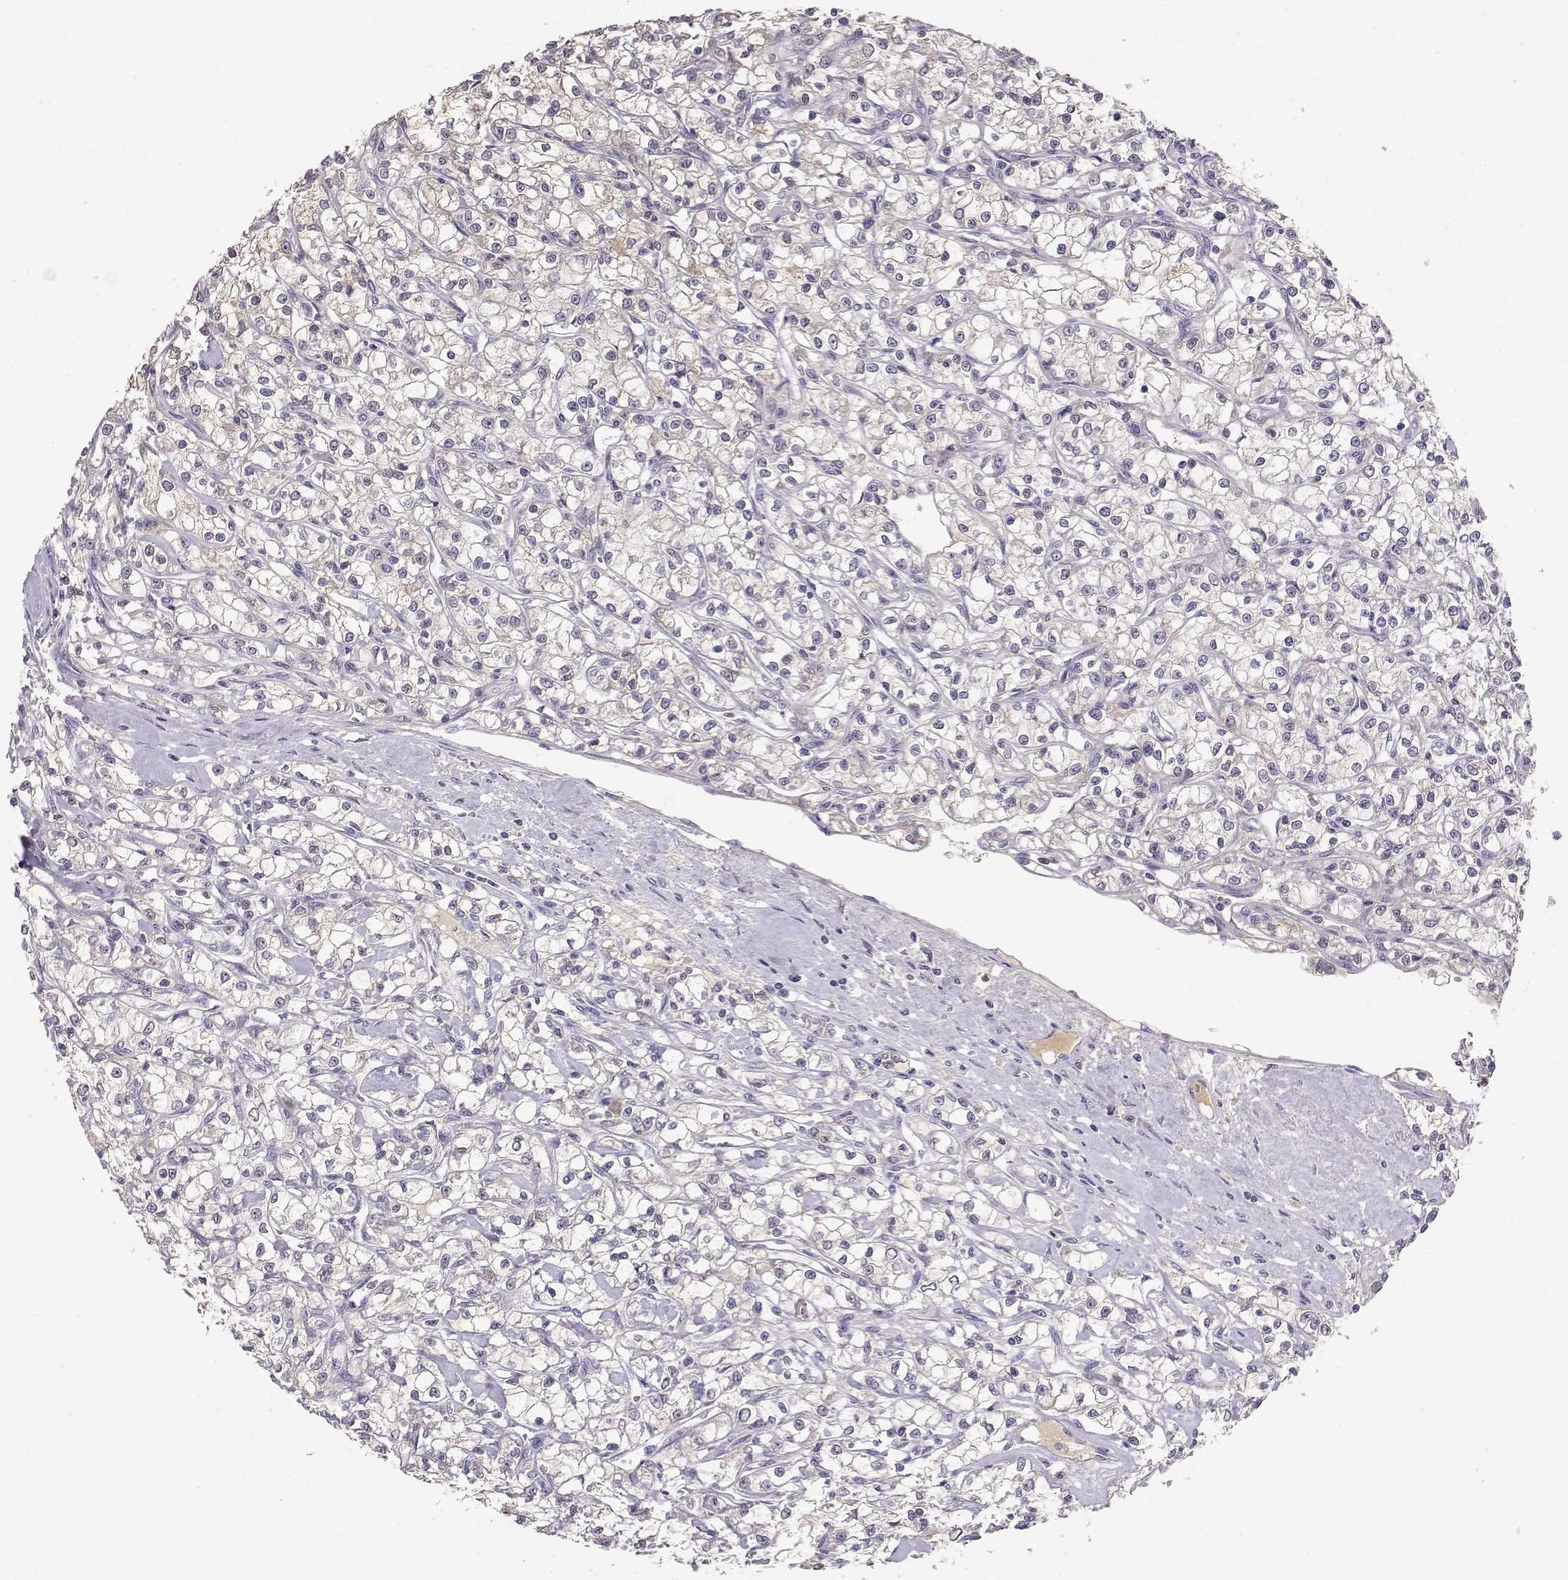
{"staining": {"intensity": "negative", "quantity": "none", "location": "none"}, "tissue": "renal cancer", "cell_type": "Tumor cells", "image_type": "cancer", "snomed": [{"axis": "morphology", "description": "Adenocarcinoma, NOS"}, {"axis": "topography", "description": "Kidney"}], "caption": "An IHC histopathology image of renal adenocarcinoma is shown. There is no staining in tumor cells of renal adenocarcinoma. The staining is performed using DAB (3,3'-diaminobenzidine) brown chromogen with nuclei counter-stained in using hematoxylin.", "gene": "TACR1", "patient": {"sex": "female", "age": 59}}